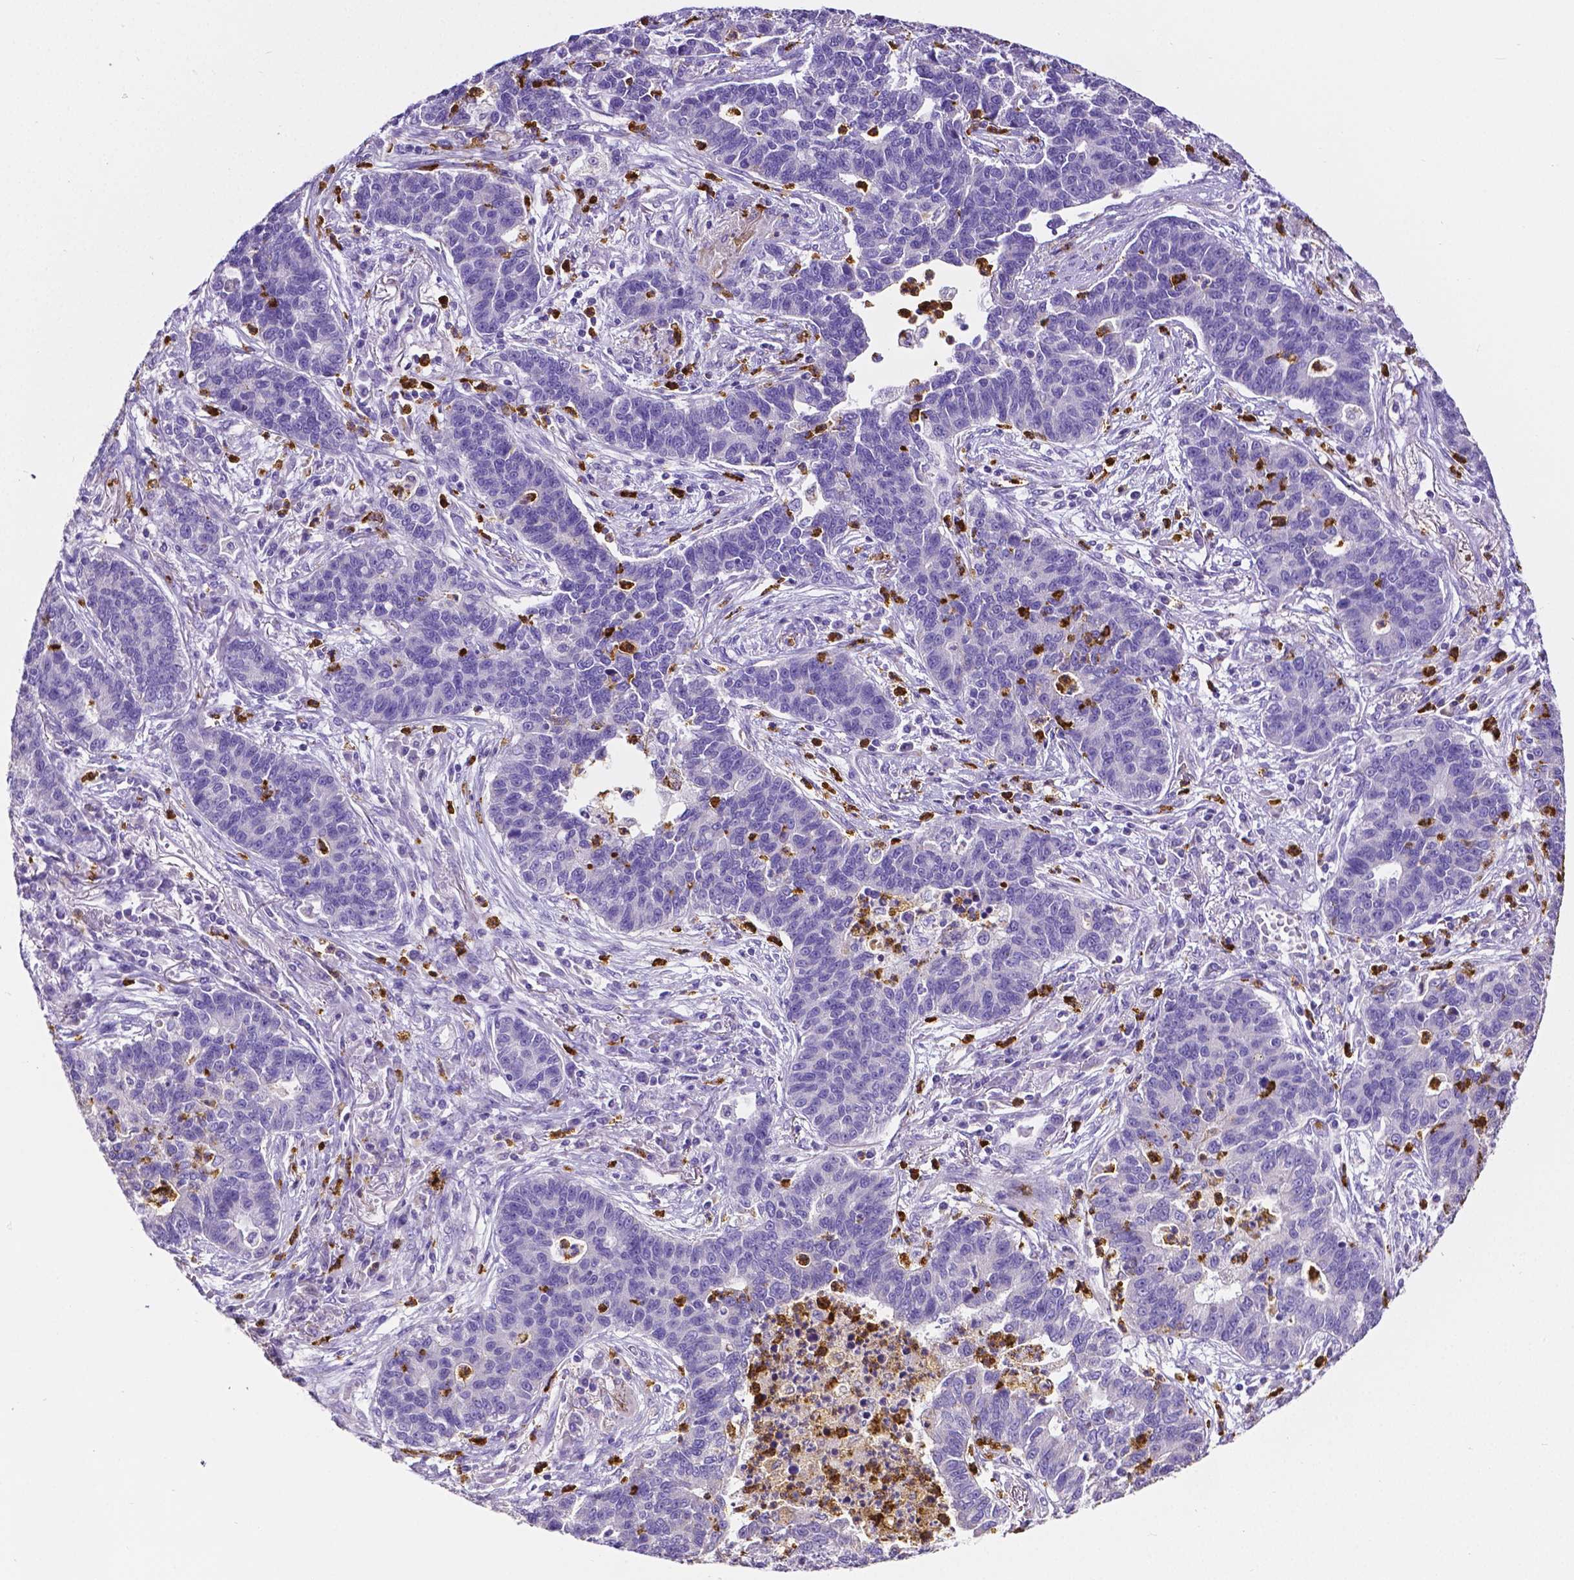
{"staining": {"intensity": "negative", "quantity": "none", "location": "none"}, "tissue": "lung cancer", "cell_type": "Tumor cells", "image_type": "cancer", "snomed": [{"axis": "morphology", "description": "Adenocarcinoma, NOS"}, {"axis": "topography", "description": "Lung"}], "caption": "An immunohistochemistry micrograph of lung adenocarcinoma is shown. There is no staining in tumor cells of lung adenocarcinoma.", "gene": "MMP9", "patient": {"sex": "female", "age": 57}}